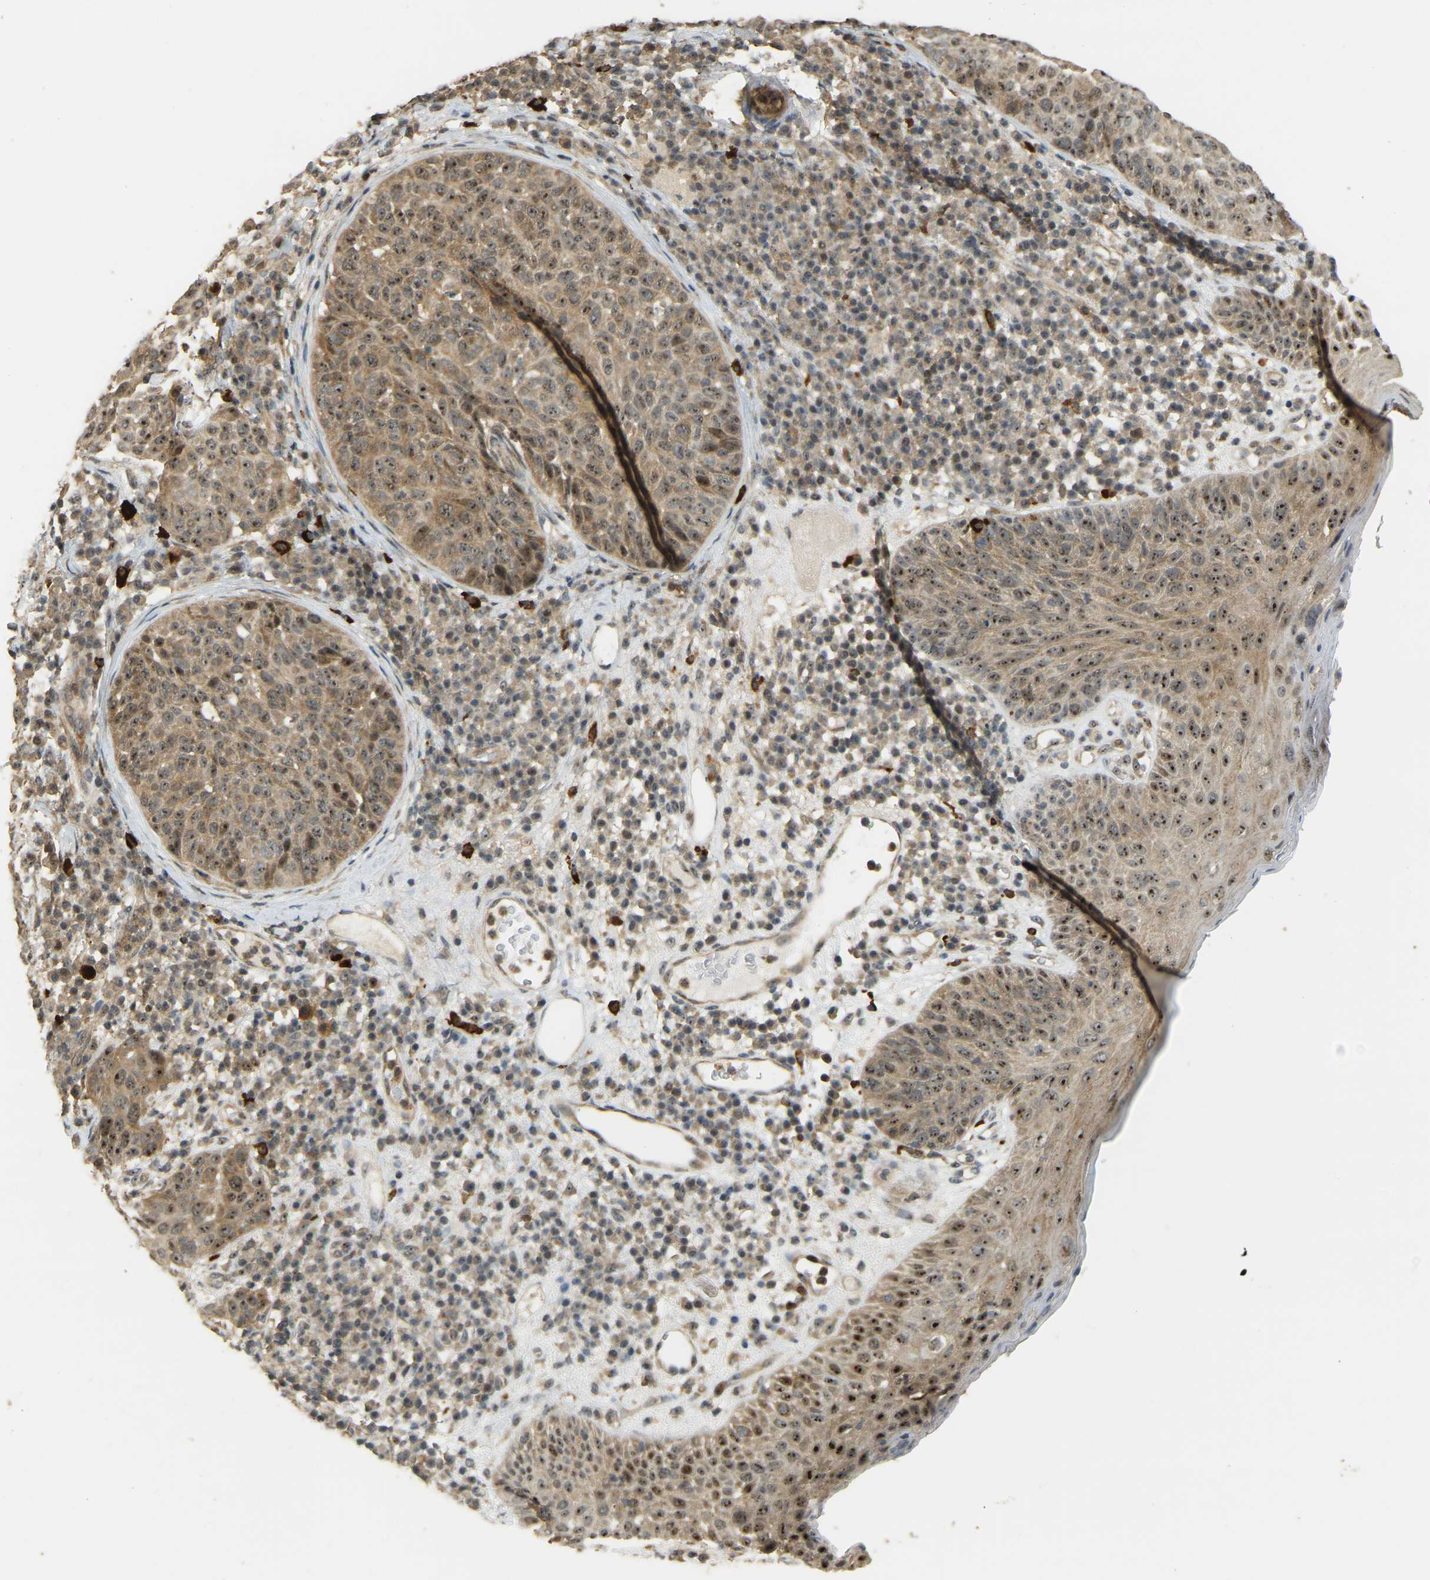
{"staining": {"intensity": "moderate", "quantity": ">75%", "location": "cytoplasmic/membranous,nuclear"}, "tissue": "skin cancer", "cell_type": "Tumor cells", "image_type": "cancer", "snomed": [{"axis": "morphology", "description": "Squamous cell carcinoma in situ, NOS"}, {"axis": "morphology", "description": "Squamous cell carcinoma, NOS"}, {"axis": "topography", "description": "Skin"}], "caption": "Immunohistochemistry (IHC) staining of squamous cell carcinoma in situ (skin), which reveals medium levels of moderate cytoplasmic/membranous and nuclear positivity in about >75% of tumor cells indicating moderate cytoplasmic/membranous and nuclear protein staining. The staining was performed using DAB (brown) for protein detection and nuclei were counterstained in hematoxylin (blue).", "gene": "BRF2", "patient": {"sex": "male", "age": 93}}